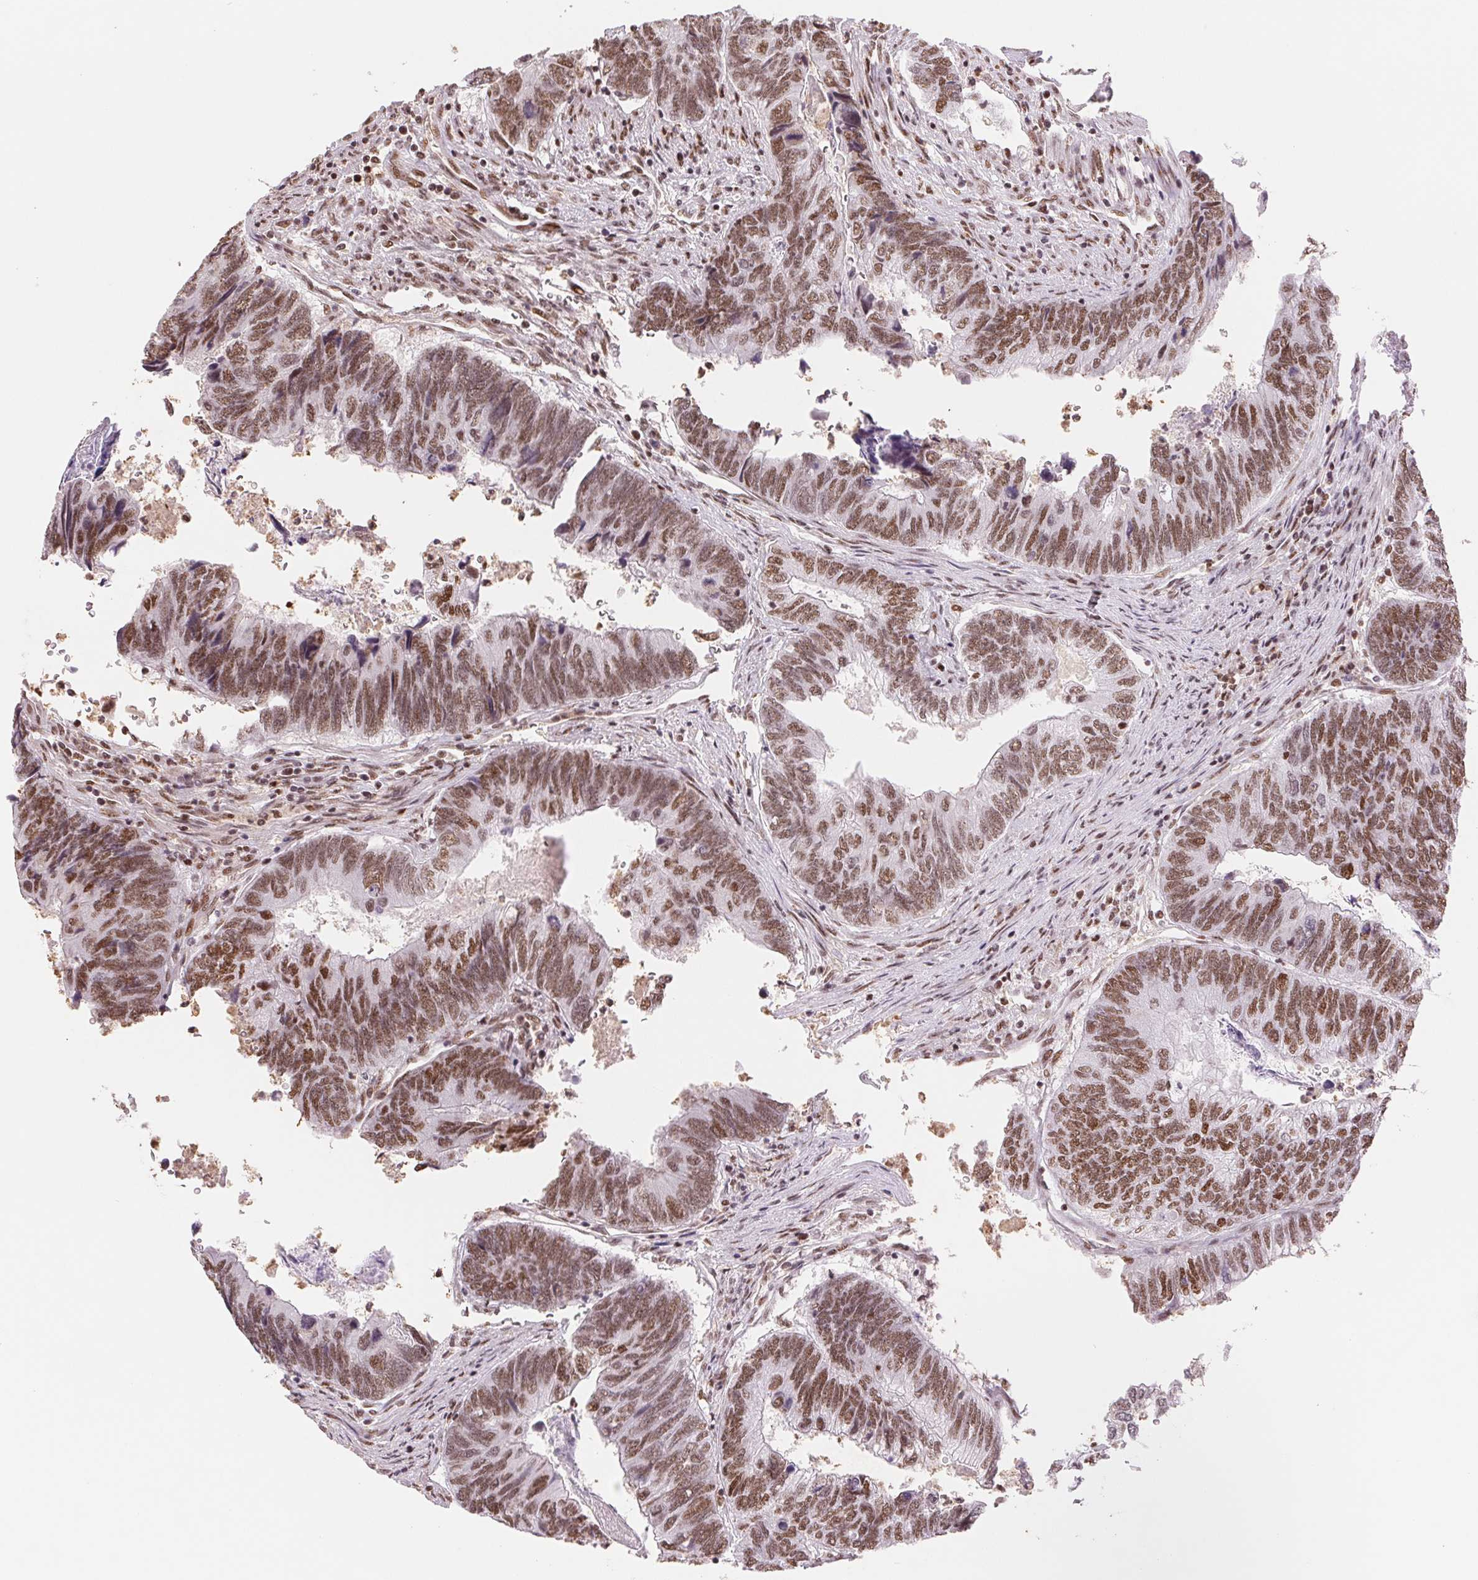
{"staining": {"intensity": "moderate", "quantity": ">75%", "location": "nuclear"}, "tissue": "colorectal cancer", "cell_type": "Tumor cells", "image_type": "cancer", "snomed": [{"axis": "morphology", "description": "Adenocarcinoma, NOS"}, {"axis": "topography", "description": "Colon"}], "caption": "High-magnification brightfield microscopy of colorectal adenocarcinoma stained with DAB (3,3'-diaminobenzidine) (brown) and counterstained with hematoxylin (blue). tumor cells exhibit moderate nuclear staining is identified in approximately>75% of cells.", "gene": "SREK1", "patient": {"sex": "female", "age": 67}}